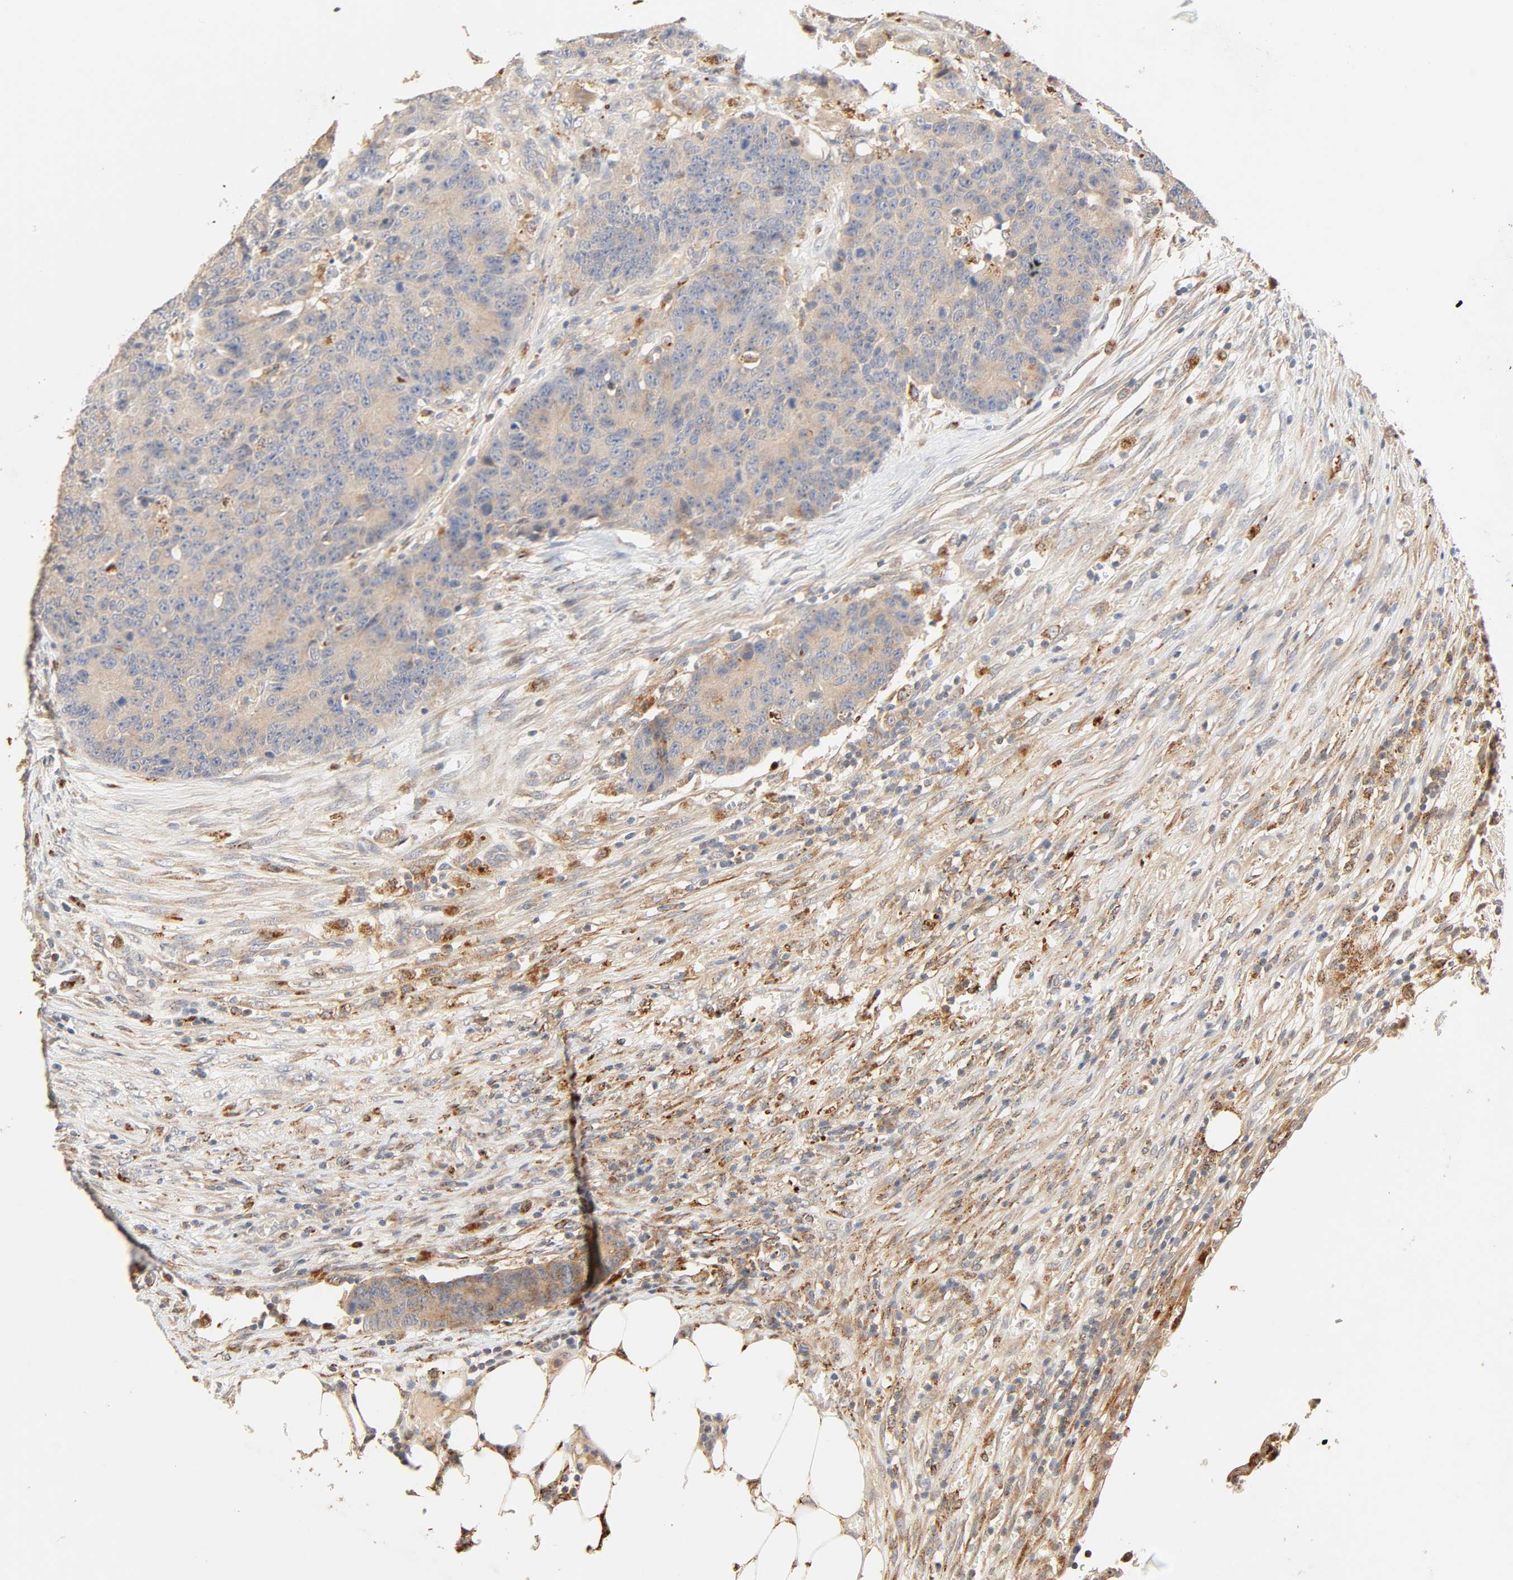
{"staining": {"intensity": "moderate", "quantity": ">75%", "location": "cytoplasmic/membranous"}, "tissue": "colorectal cancer", "cell_type": "Tumor cells", "image_type": "cancer", "snomed": [{"axis": "morphology", "description": "Adenocarcinoma, NOS"}, {"axis": "topography", "description": "Colon"}], "caption": "Immunohistochemistry (IHC) (DAB) staining of human colorectal cancer (adenocarcinoma) exhibits moderate cytoplasmic/membranous protein expression in approximately >75% of tumor cells. (DAB (3,3'-diaminobenzidine) IHC with brightfield microscopy, high magnification).", "gene": "MAPK6", "patient": {"sex": "female", "age": 86}}